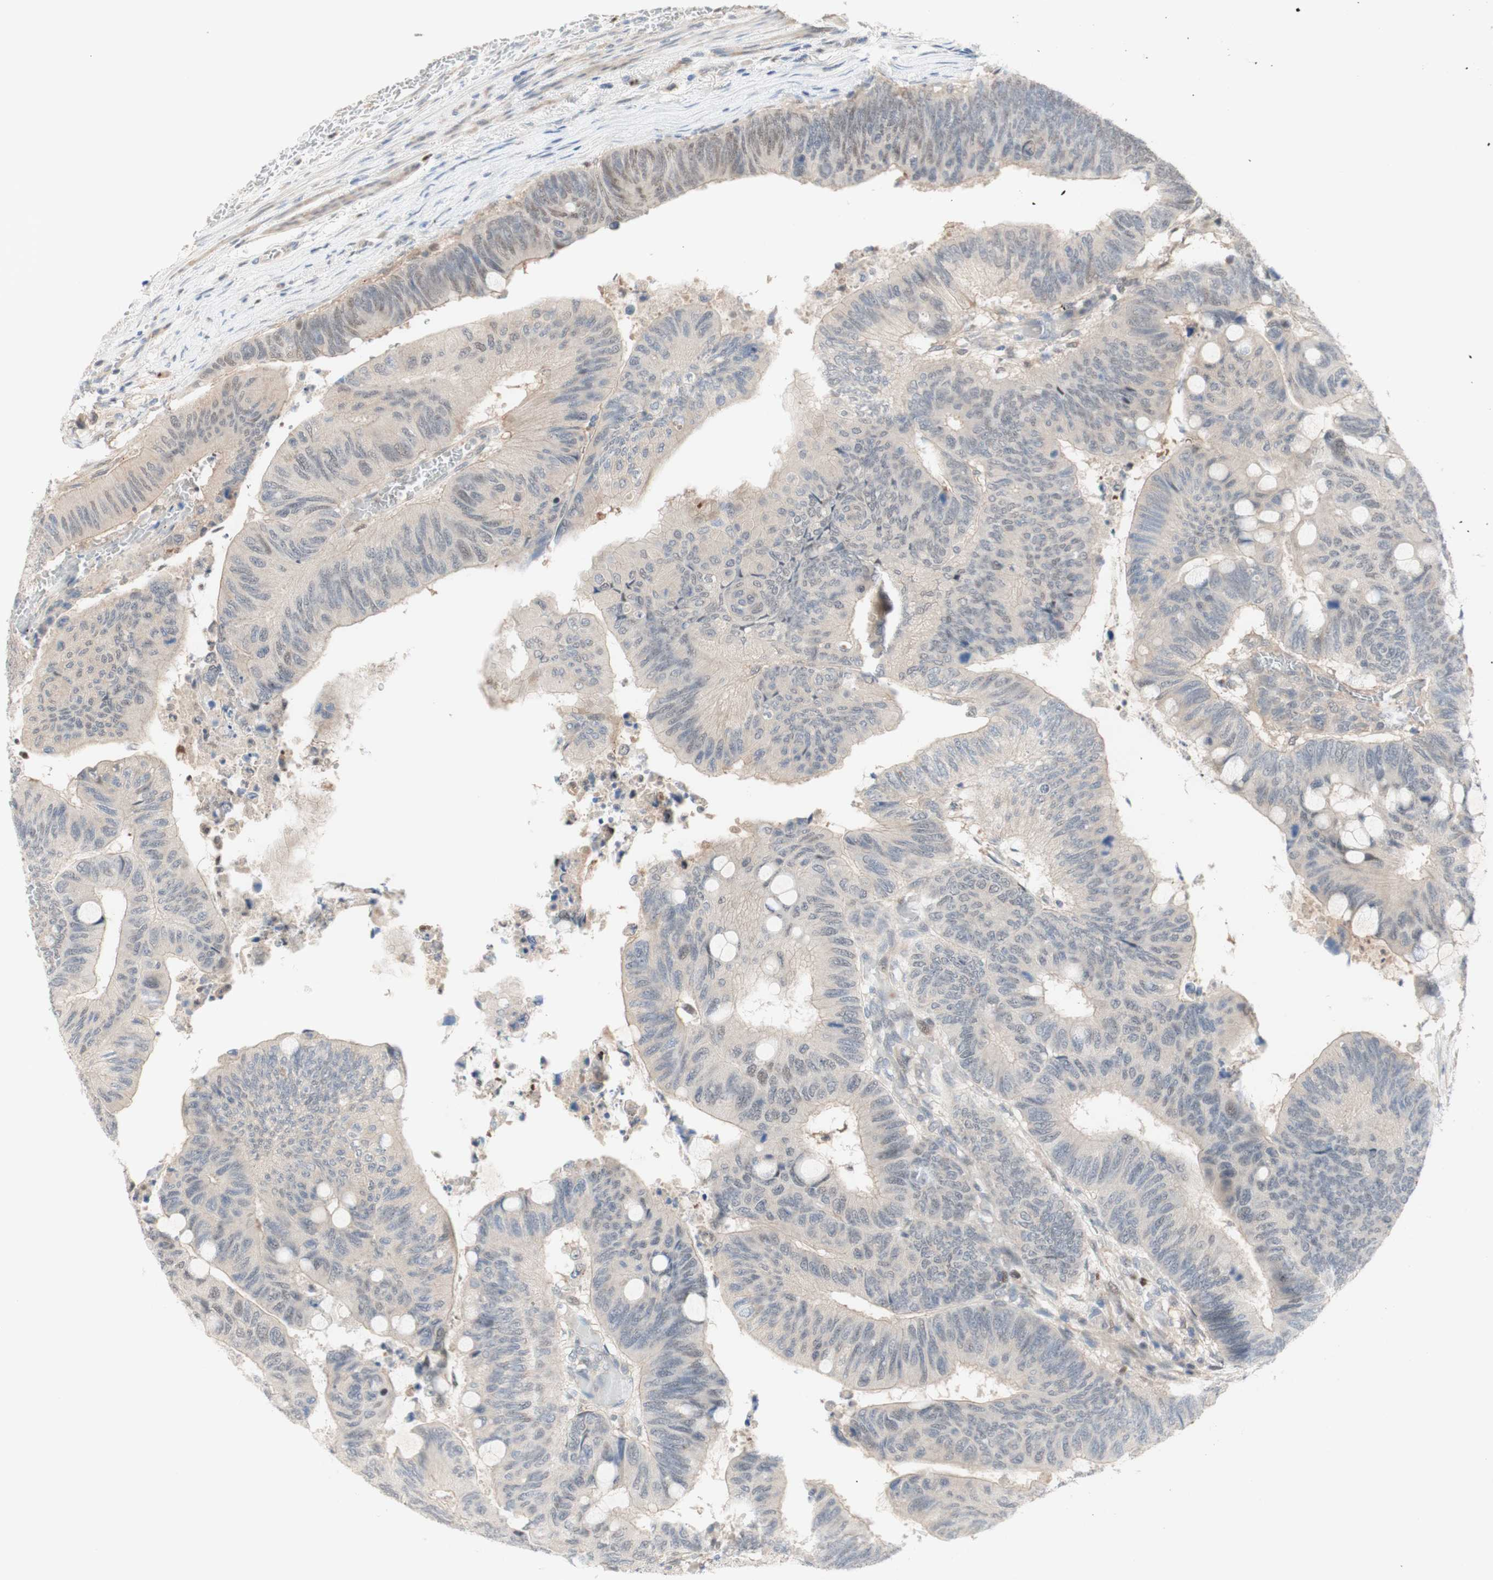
{"staining": {"intensity": "weak", "quantity": "<25%", "location": "nuclear"}, "tissue": "colorectal cancer", "cell_type": "Tumor cells", "image_type": "cancer", "snomed": [{"axis": "morphology", "description": "Normal tissue, NOS"}, {"axis": "morphology", "description": "Adenocarcinoma, NOS"}, {"axis": "topography", "description": "Rectum"}, {"axis": "topography", "description": "Peripheral nerve tissue"}], "caption": "Tumor cells show no significant expression in colorectal adenocarcinoma.", "gene": "RFNG", "patient": {"sex": "male", "age": 92}}